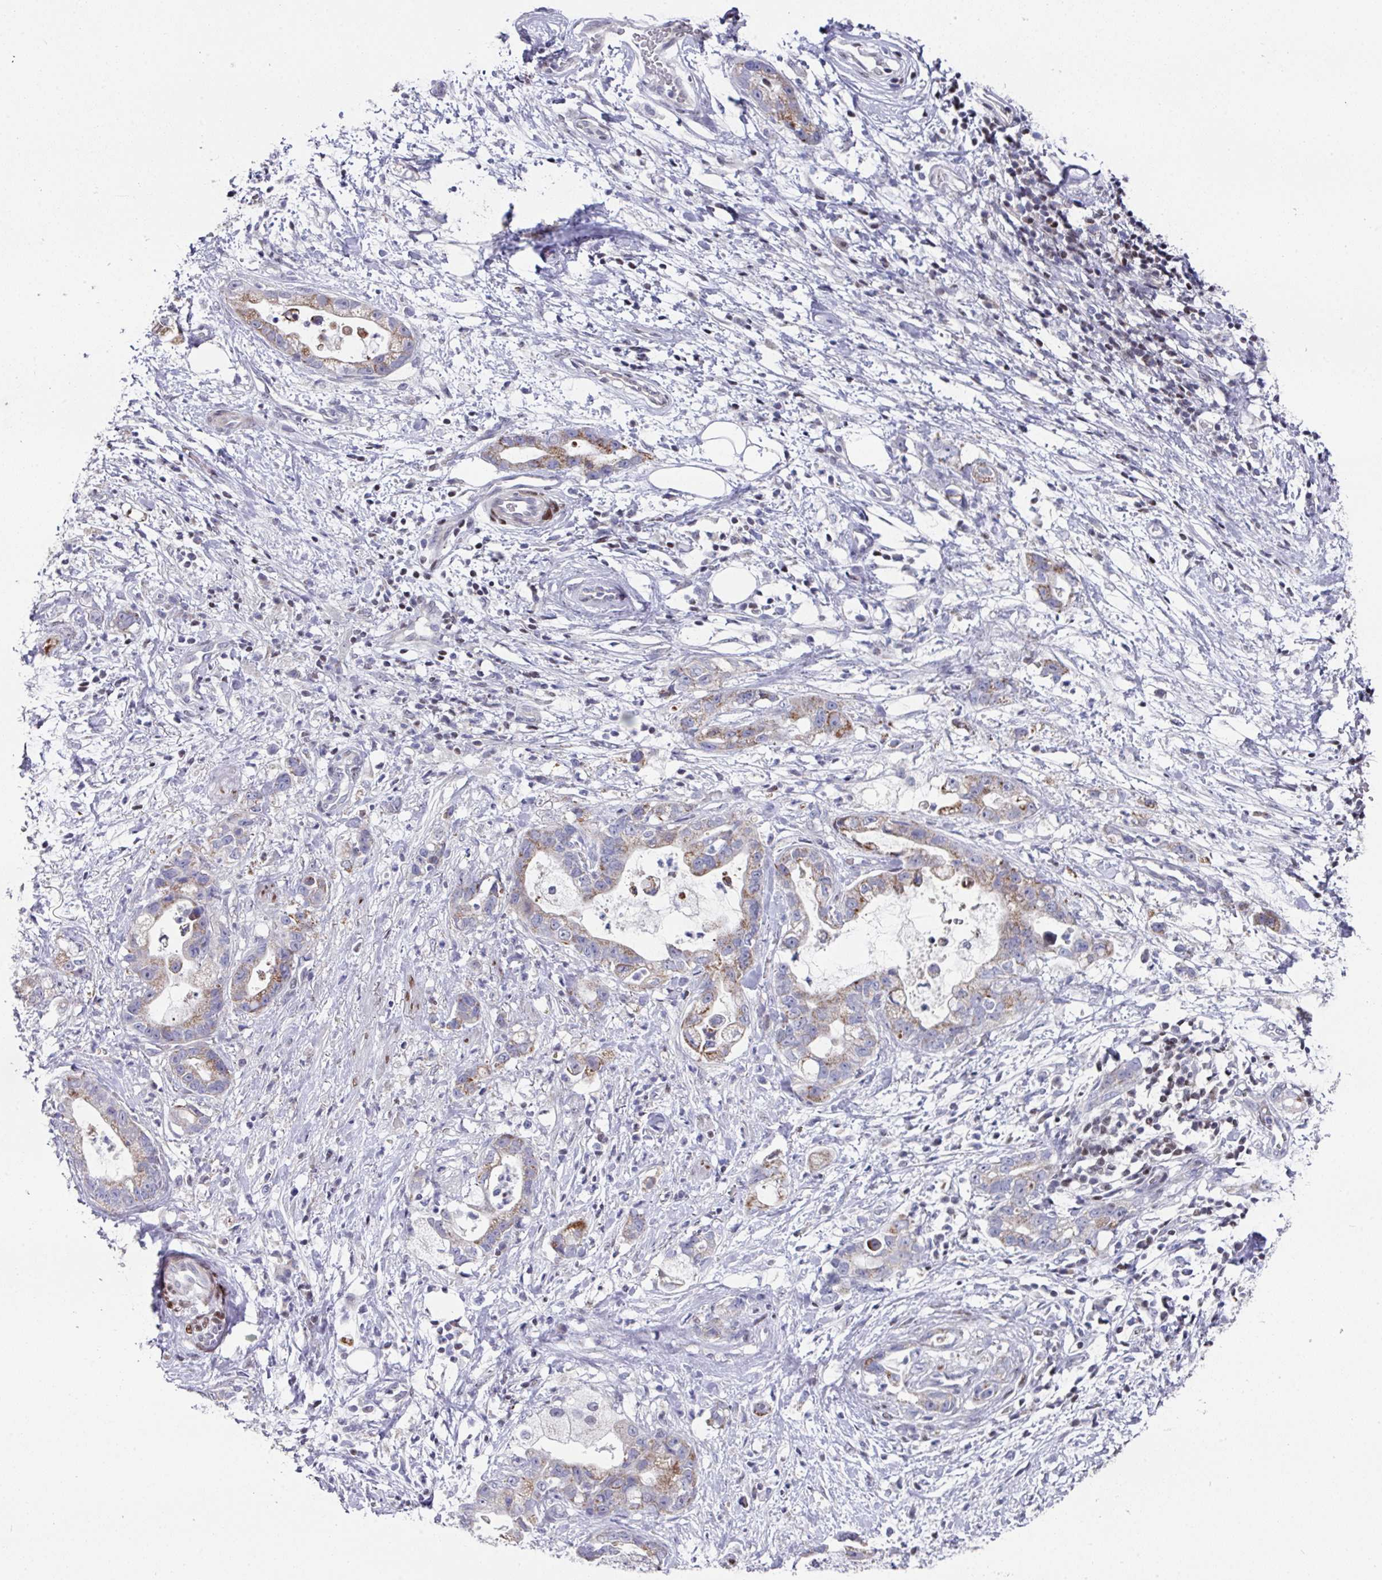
{"staining": {"intensity": "moderate", "quantity": "<25%", "location": "cytoplasmic/membranous"}, "tissue": "stomach cancer", "cell_type": "Tumor cells", "image_type": "cancer", "snomed": [{"axis": "morphology", "description": "Adenocarcinoma, NOS"}, {"axis": "topography", "description": "Stomach"}], "caption": "Immunohistochemical staining of stomach cancer demonstrates moderate cytoplasmic/membranous protein expression in approximately <25% of tumor cells.", "gene": "CBX7", "patient": {"sex": "male", "age": 55}}